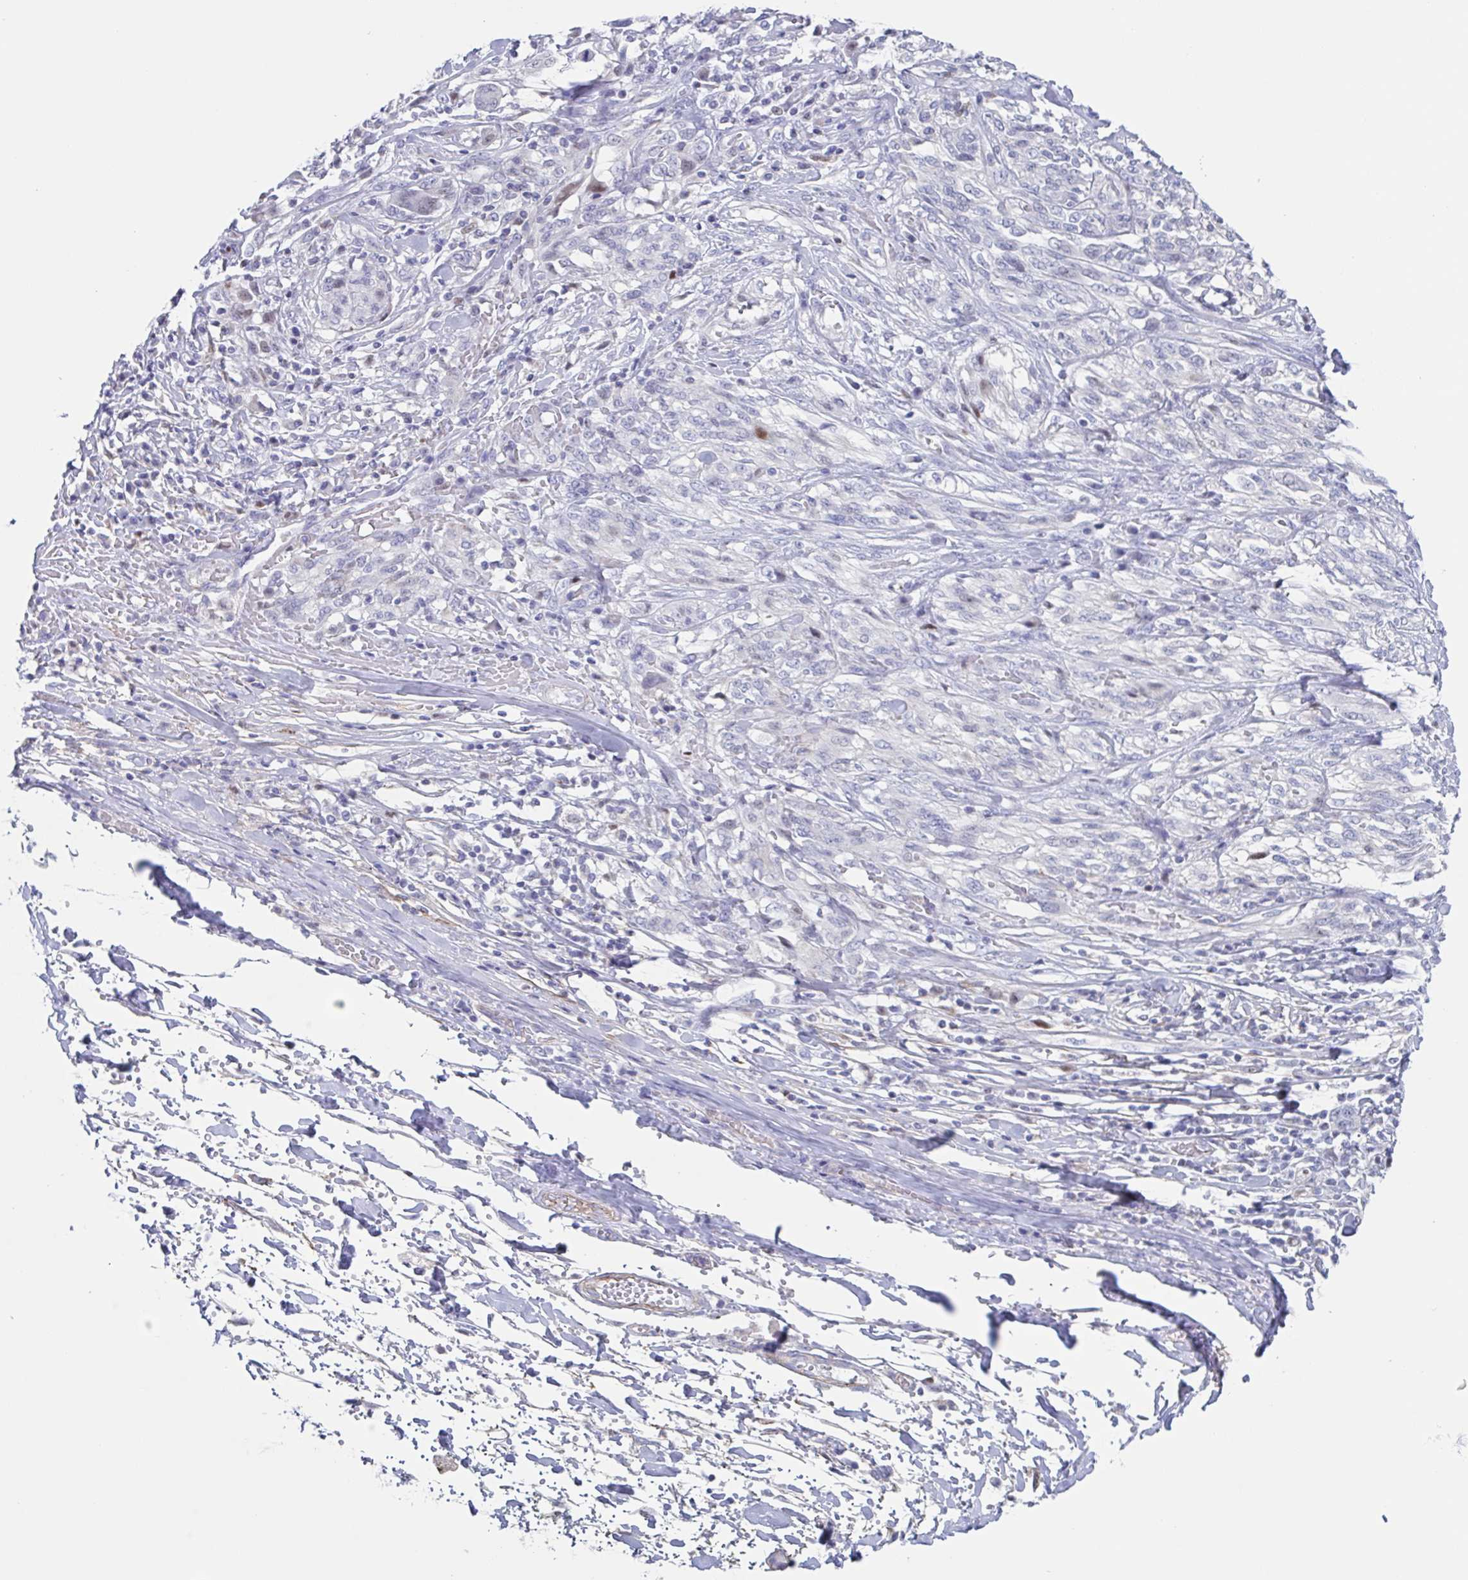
{"staining": {"intensity": "negative", "quantity": "none", "location": "none"}, "tissue": "melanoma", "cell_type": "Tumor cells", "image_type": "cancer", "snomed": [{"axis": "morphology", "description": "Malignant melanoma, NOS"}, {"axis": "topography", "description": "Skin"}], "caption": "Photomicrograph shows no protein staining in tumor cells of melanoma tissue. (Immunohistochemistry (ihc), brightfield microscopy, high magnification).", "gene": "PBOV1", "patient": {"sex": "female", "age": 91}}